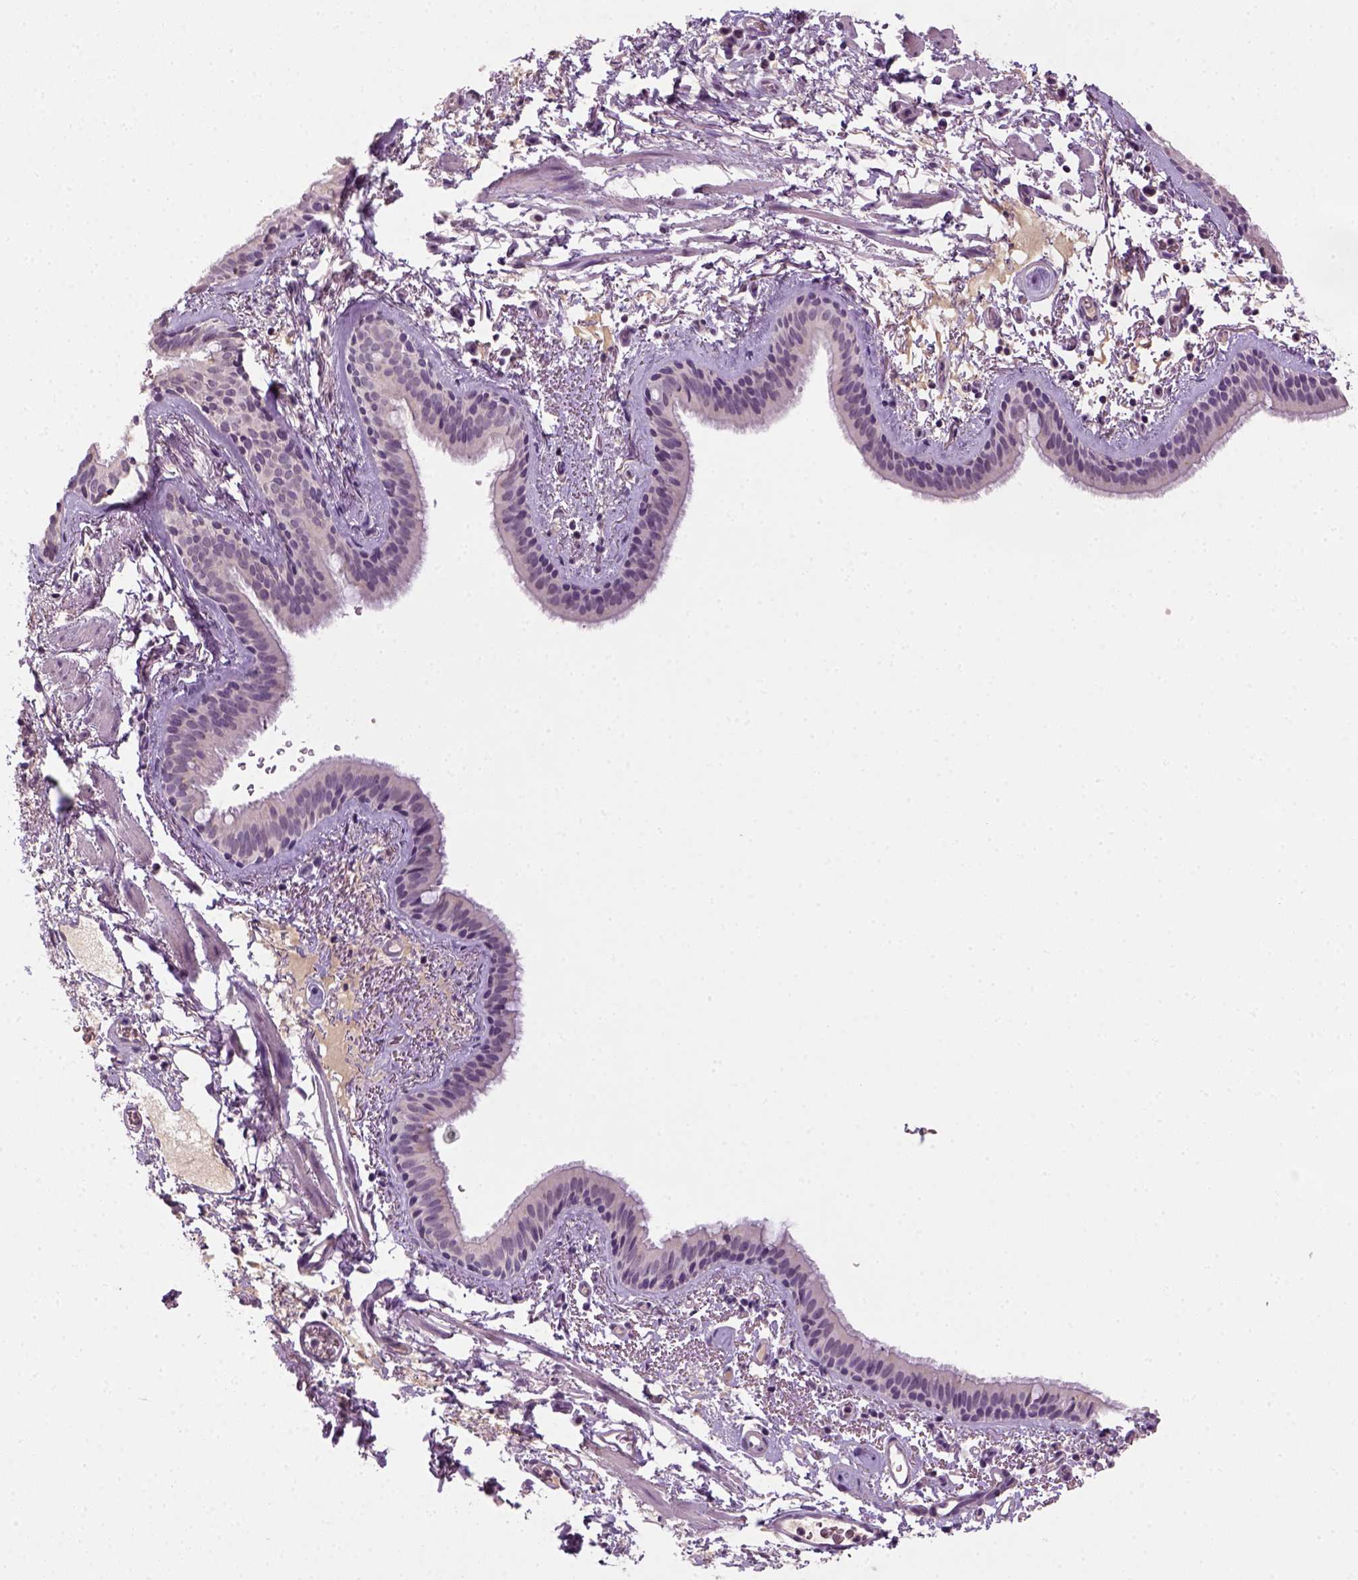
{"staining": {"intensity": "negative", "quantity": "none", "location": "none"}, "tissue": "bronchus", "cell_type": "Respiratory epithelial cells", "image_type": "normal", "snomed": [{"axis": "morphology", "description": "Normal tissue, NOS"}, {"axis": "topography", "description": "Bronchus"}], "caption": "Immunohistochemical staining of normal bronchus exhibits no significant positivity in respiratory epithelial cells.", "gene": "NLGN2", "patient": {"sex": "female", "age": 61}}